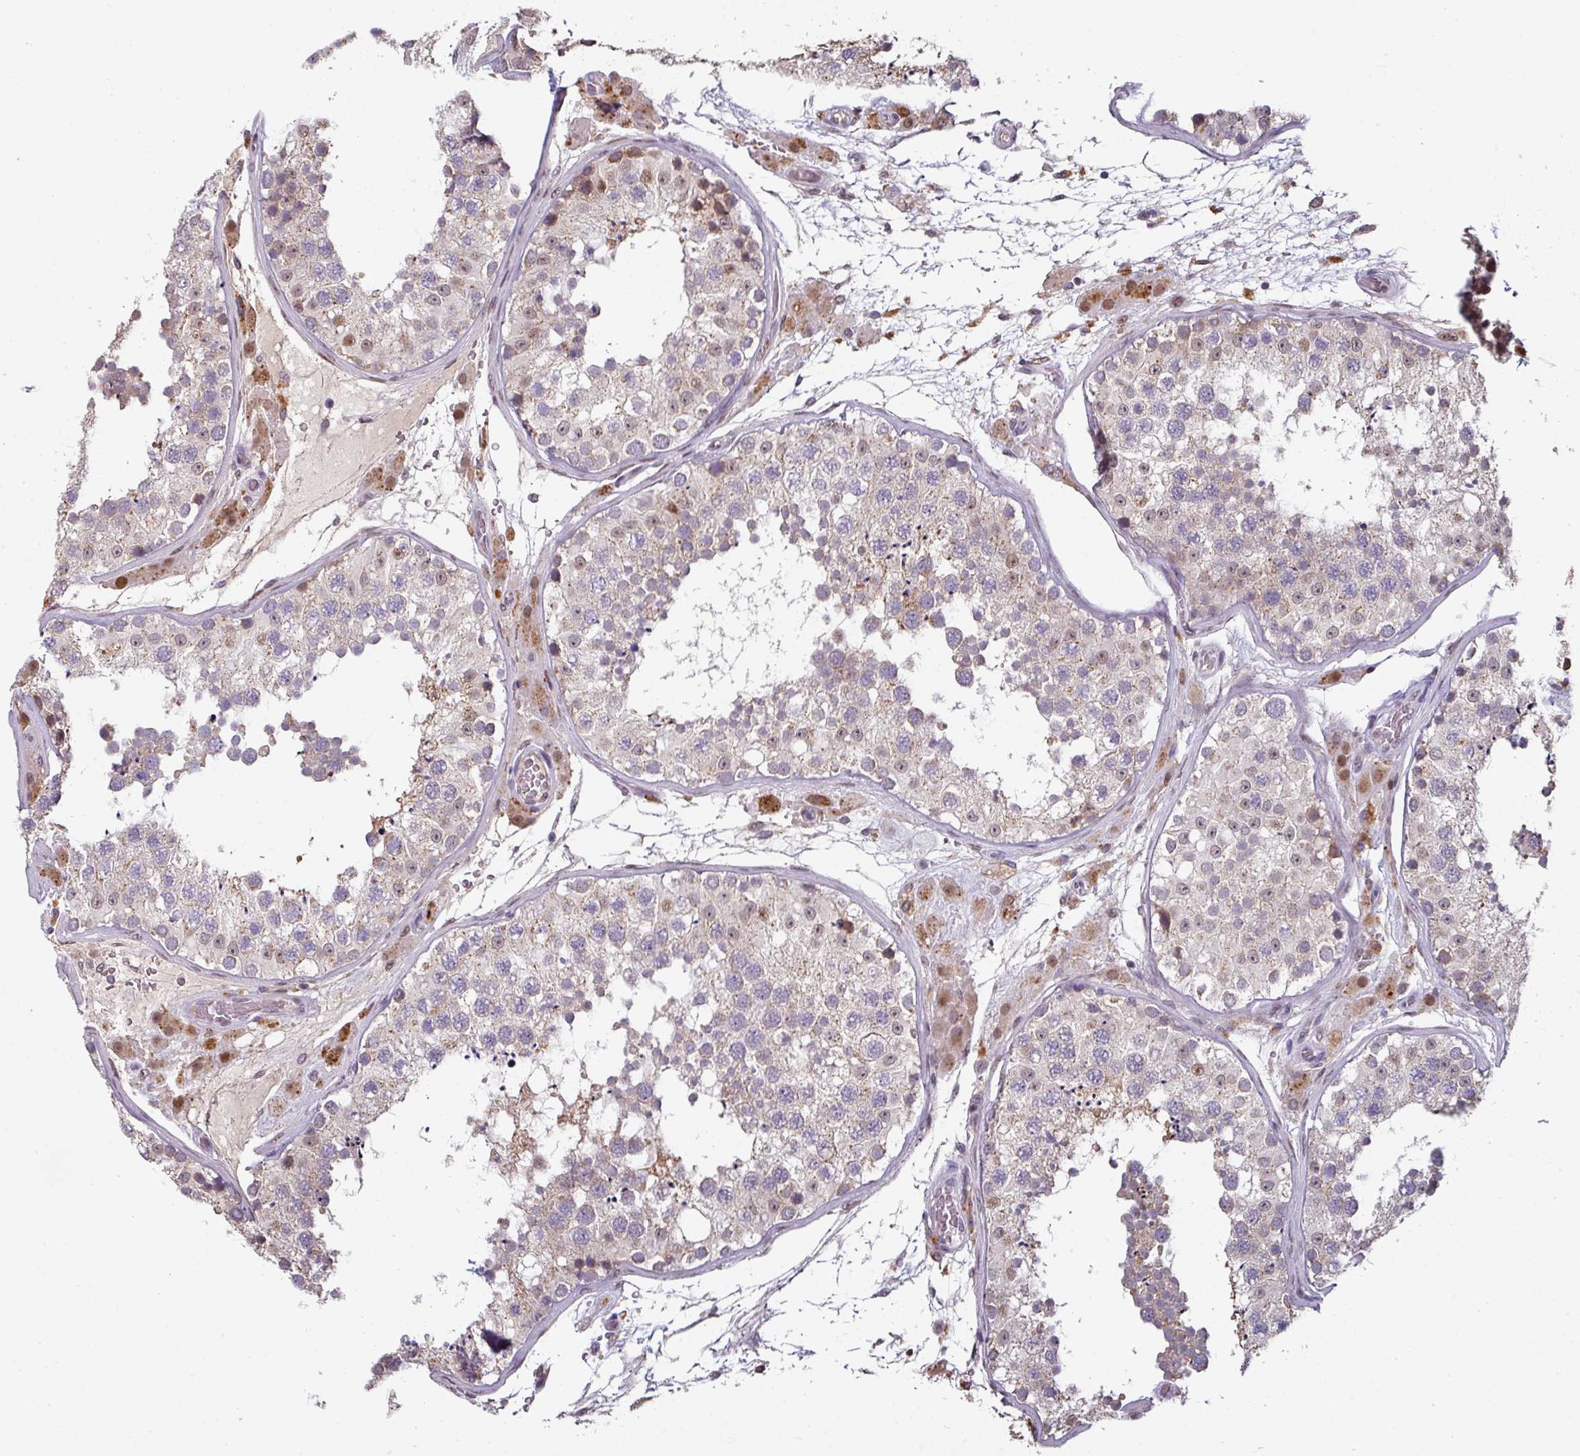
{"staining": {"intensity": "moderate", "quantity": "<25%", "location": "cytoplasmic/membranous,nuclear"}, "tissue": "testis", "cell_type": "Cells in seminiferous ducts", "image_type": "normal", "snomed": [{"axis": "morphology", "description": "Normal tissue, NOS"}, {"axis": "topography", "description": "Testis"}], "caption": "Immunohistochemistry (DAB (3,3'-diaminobenzidine)) staining of normal testis demonstrates moderate cytoplasmic/membranous,nuclear protein positivity in about <25% of cells in seminiferous ducts.", "gene": "SWSAP1", "patient": {"sex": "male", "age": 26}}